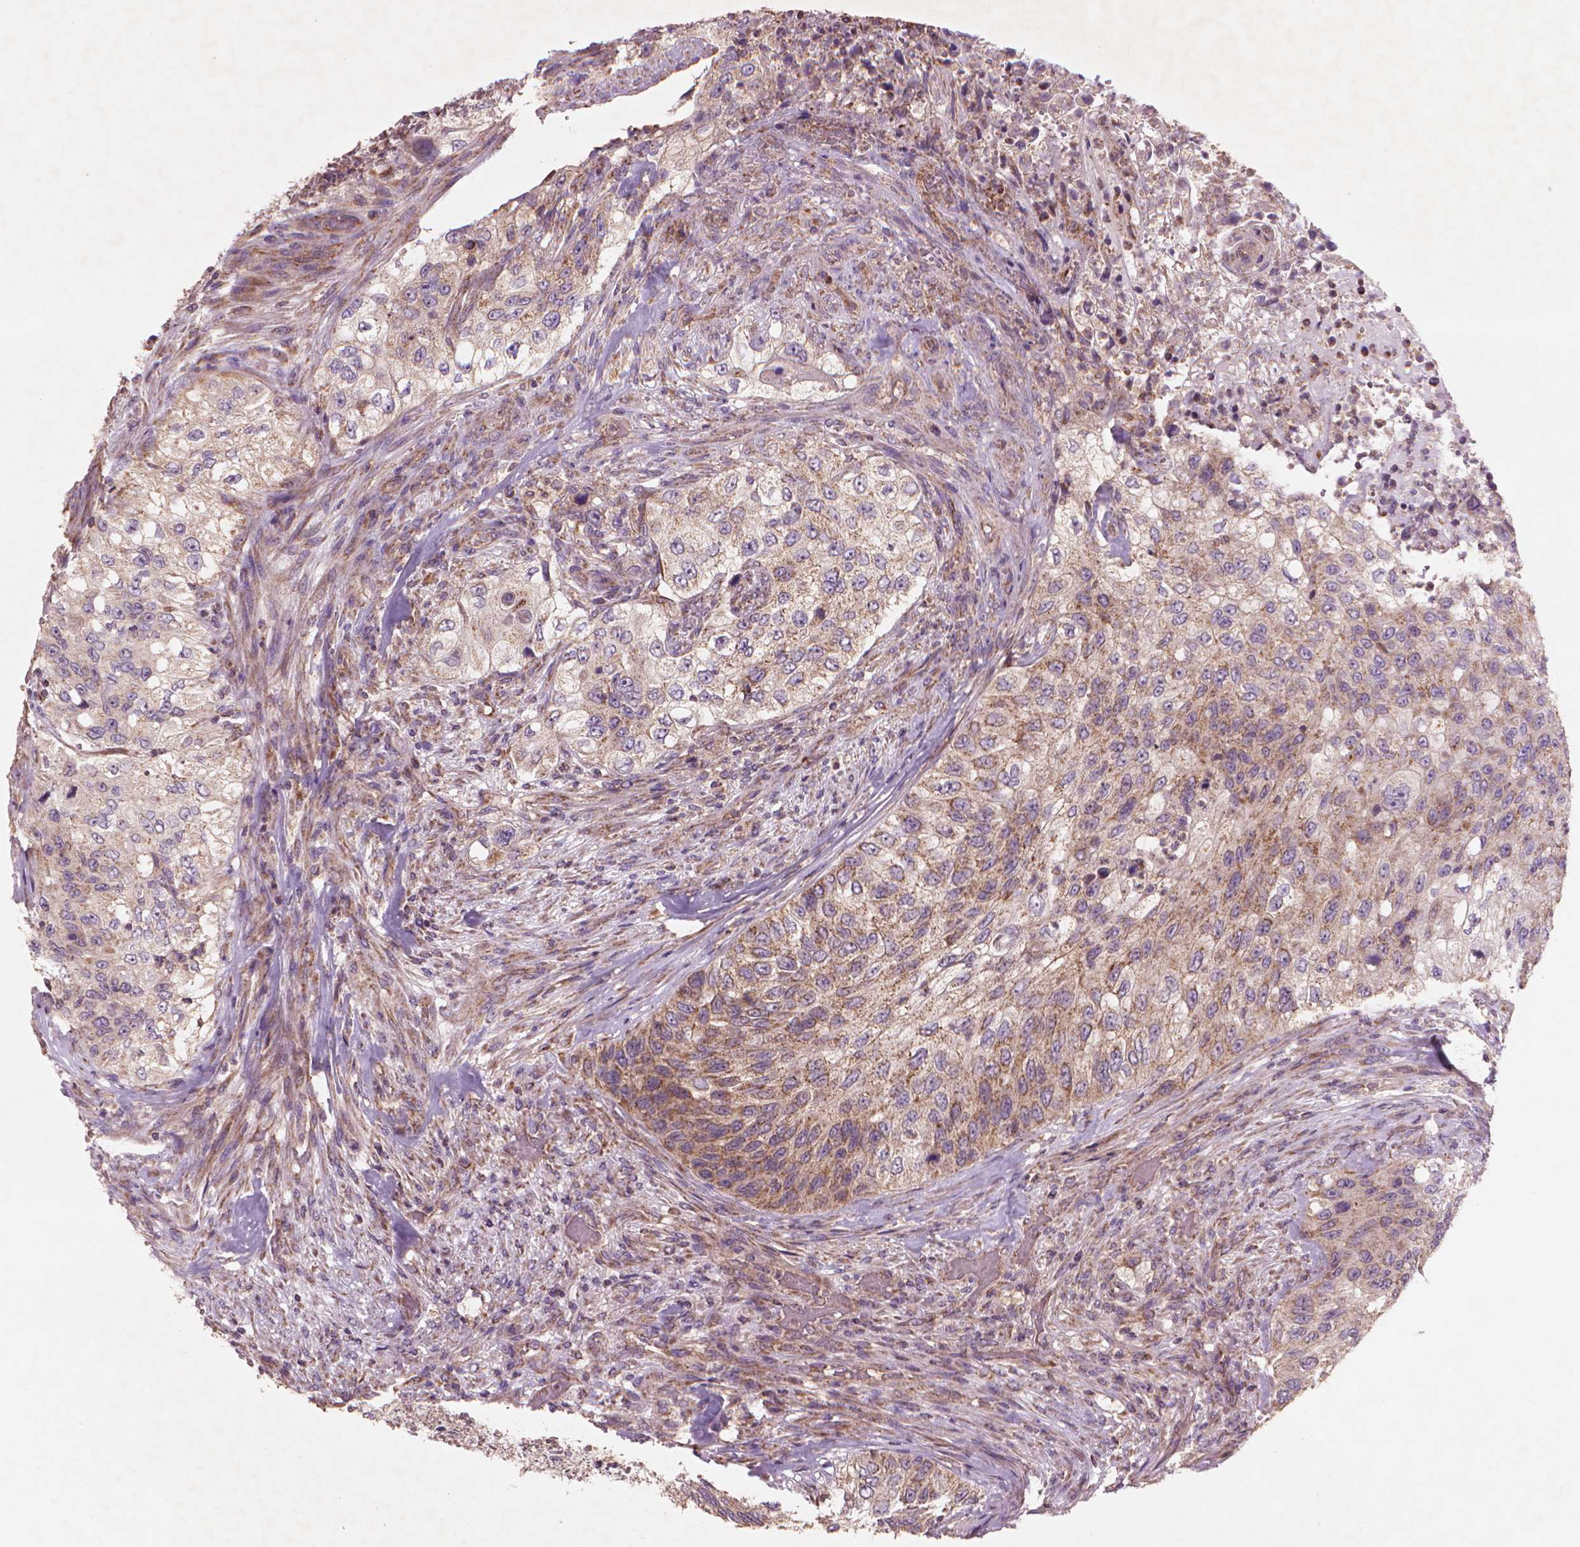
{"staining": {"intensity": "moderate", "quantity": ">75%", "location": "cytoplasmic/membranous"}, "tissue": "urothelial cancer", "cell_type": "Tumor cells", "image_type": "cancer", "snomed": [{"axis": "morphology", "description": "Urothelial carcinoma, High grade"}, {"axis": "topography", "description": "Urinary bladder"}], "caption": "The immunohistochemical stain highlights moderate cytoplasmic/membranous staining in tumor cells of high-grade urothelial carcinoma tissue.", "gene": "NLRX1", "patient": {"sex": "female", "age": 60}}